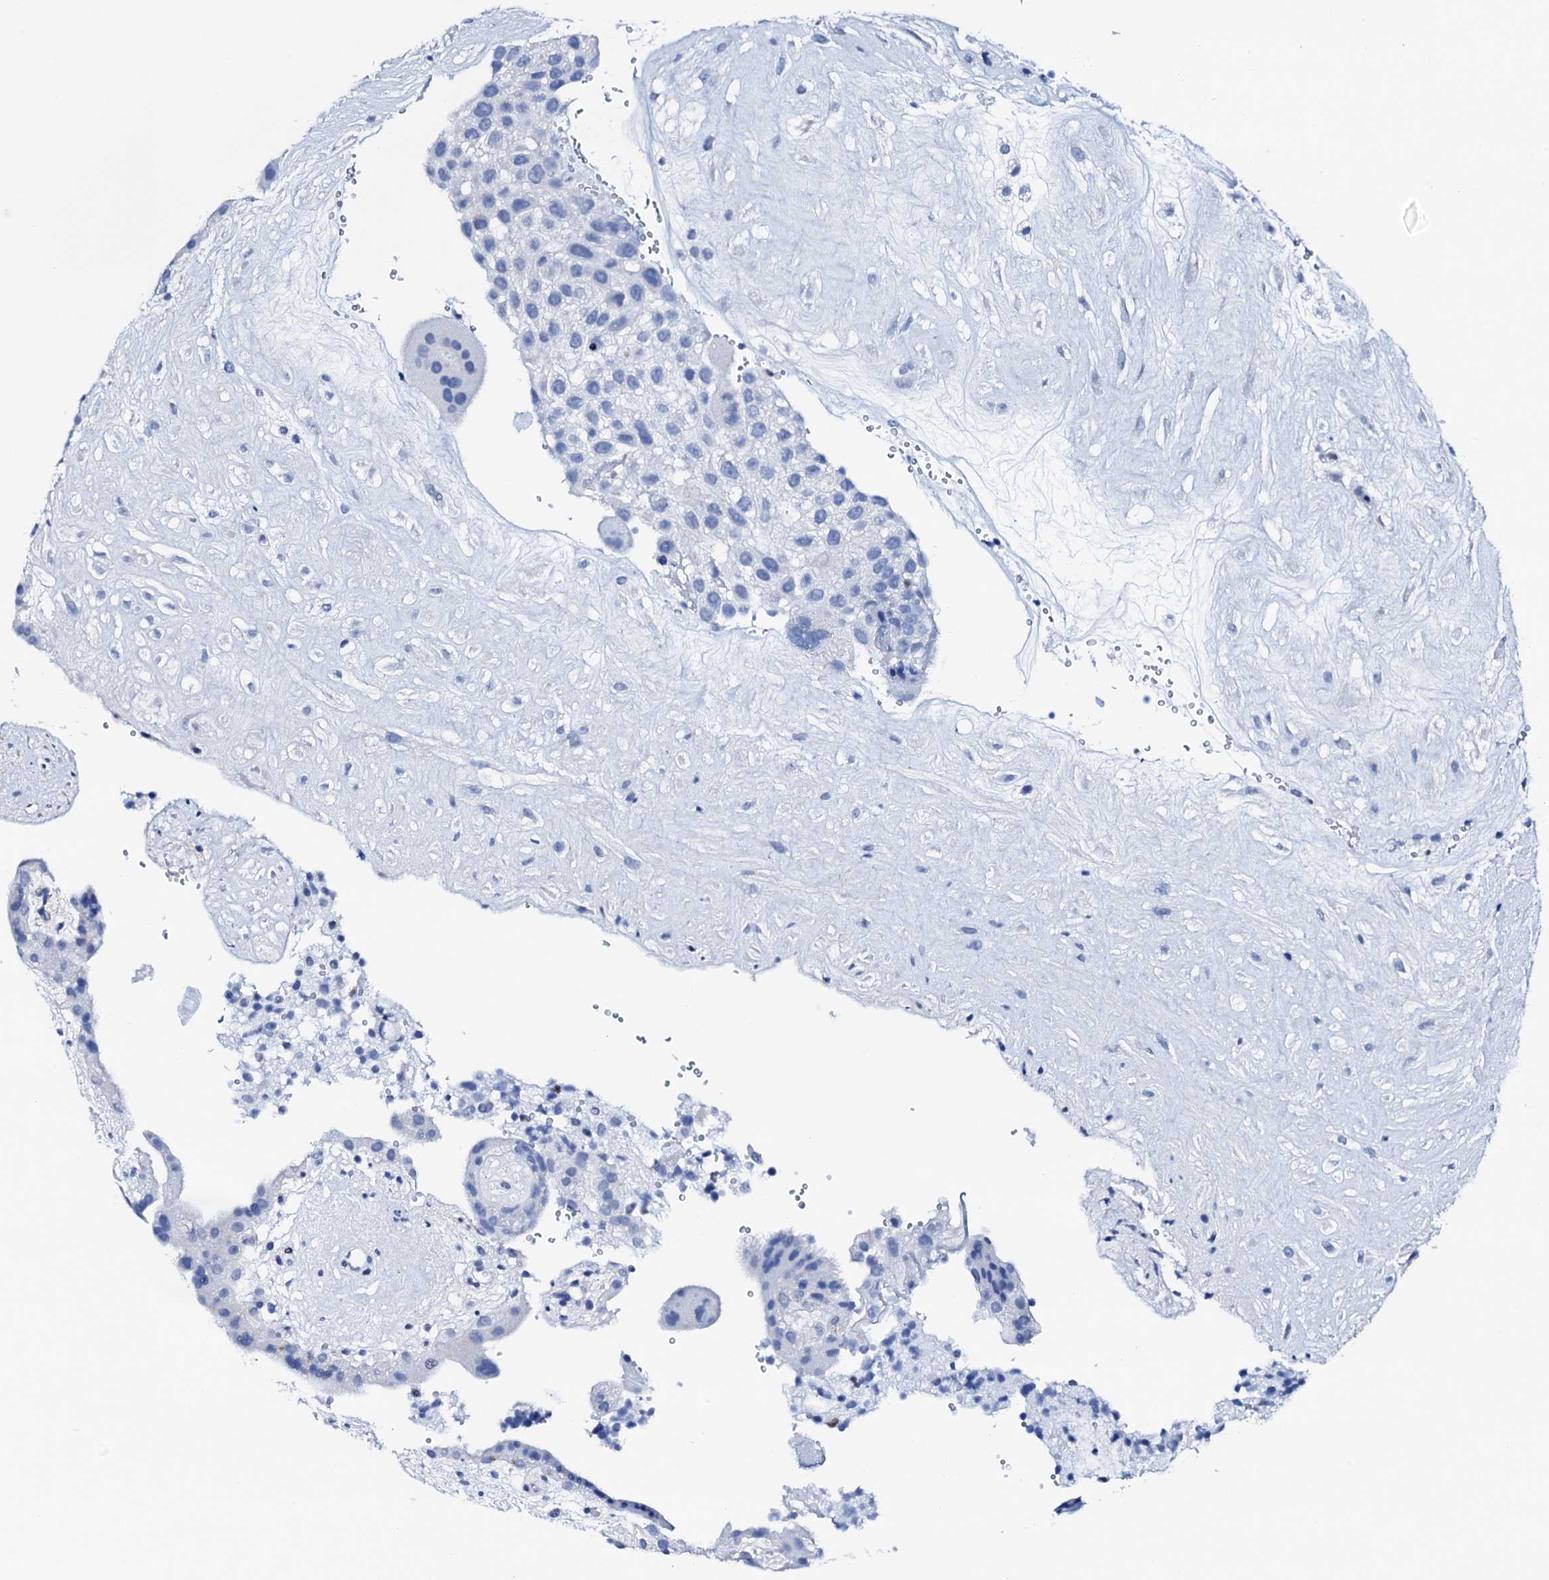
{"staining": {"intensity": "negative", "quantity": "none", "location": "none"}, "tissue": "placenta", "cell_type": "Decidual cells", "image_type": "normal", "snomed": [{"axis": "morphology", "description": "Normal tissue, NOS"}, {"axis": "topography", "description": "Placenta"}], "caption": "Decidual cells show no significant protein expression in normal placenta. Brightfield microscopy of immunohistochemistry (IHC) stained with DAB (3,3'-diaminobenzidine) (brown) and hematoxylin (blue), captured at high magnification.", "gene": "NRIP2", "patient": {"sex": "female", "age": 18}}